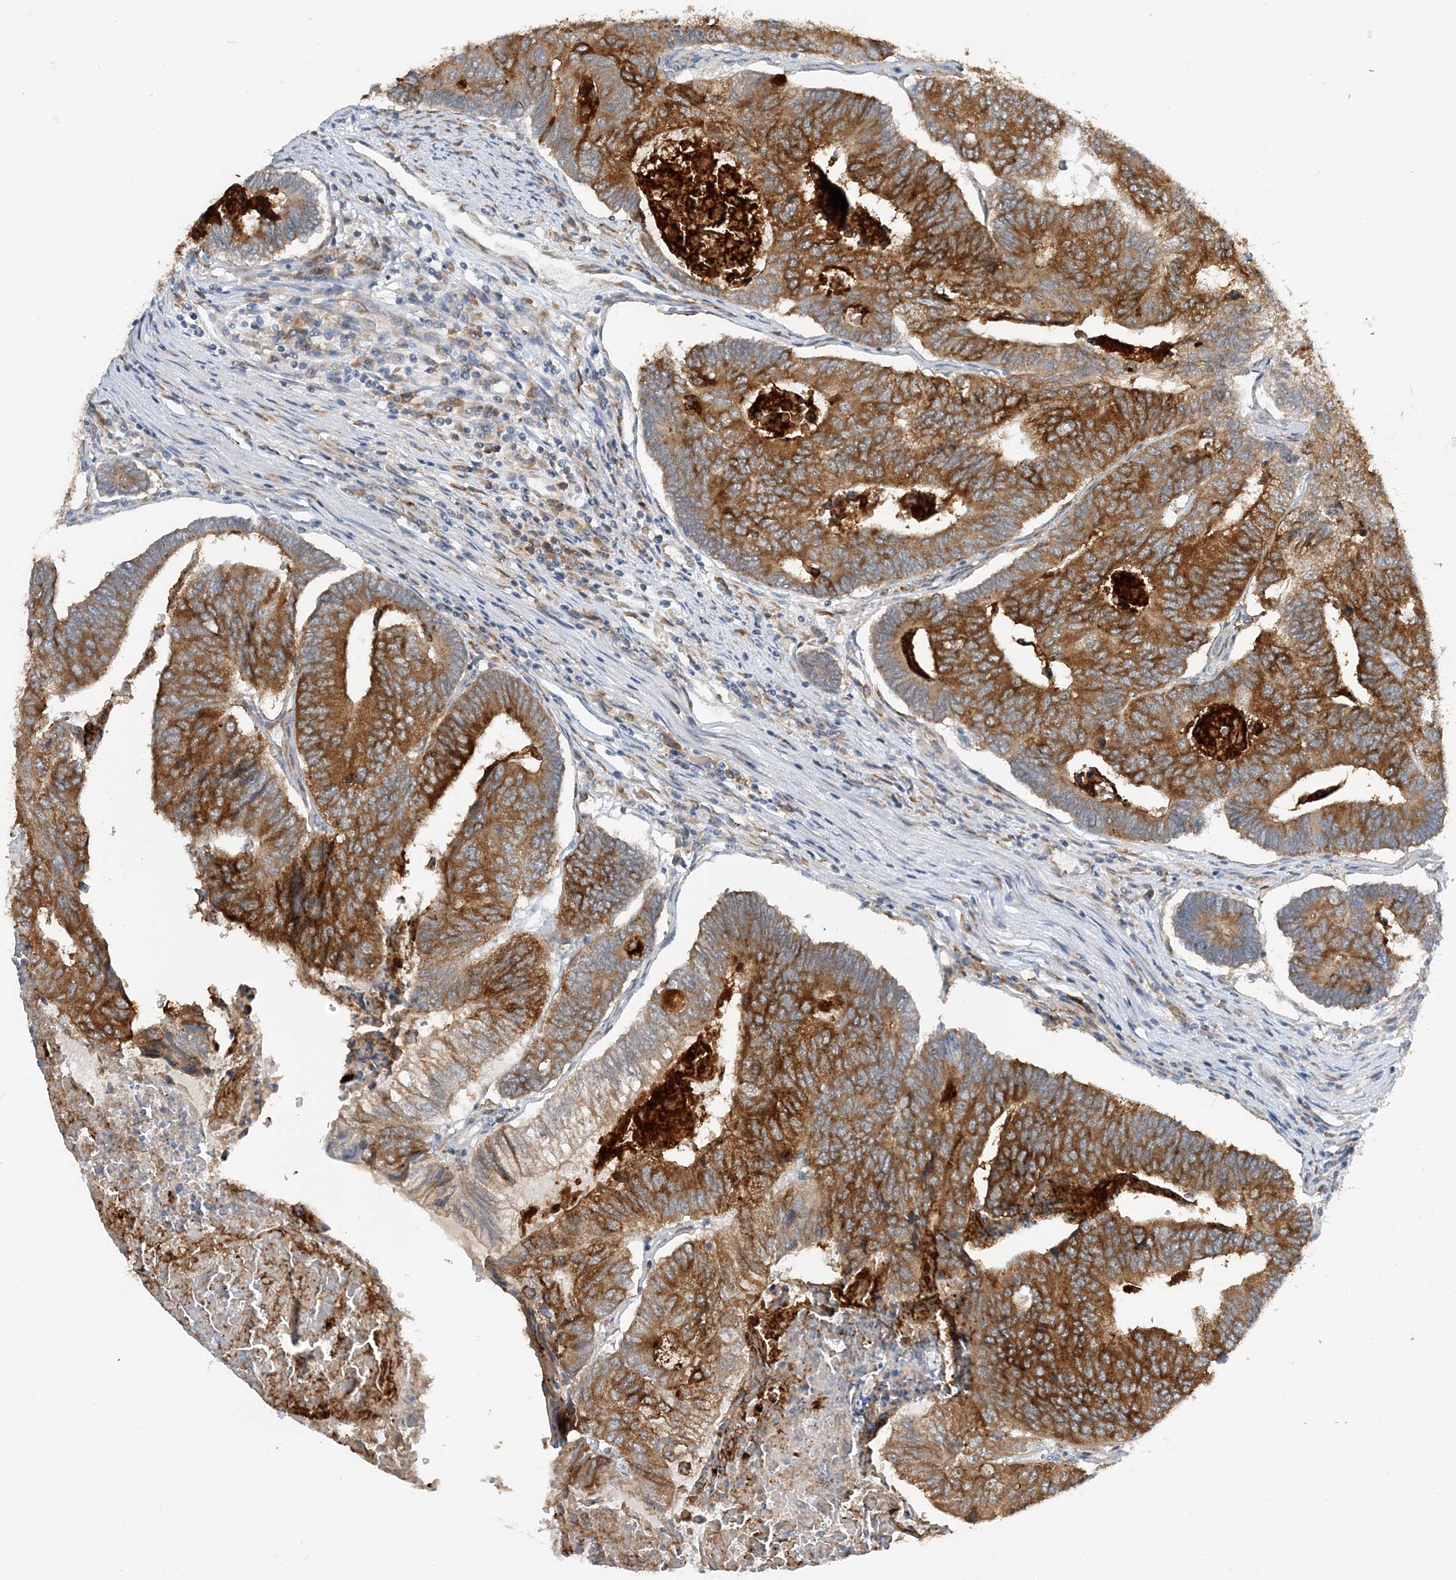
{"staining": {"intensity": "strong", "quantity": ">75%", "location": "cytoplasmic/membranous"}, "tissue": "colorectal cancer", "cell_type": "Tumor cells", "image_type": "cancer", "snomed": [{"axis": "morphology", "description": "Adenocarcinoma, NOS"}, {"axis": "topography", "description": "Colon"}], "caption": "A brown stain highlights strong cytoplasmic/membranous staining of a protein in colorectal cancer tumor cells.", "gene": "LARP4B", "patient": {"sex": "female", "age": 67}}